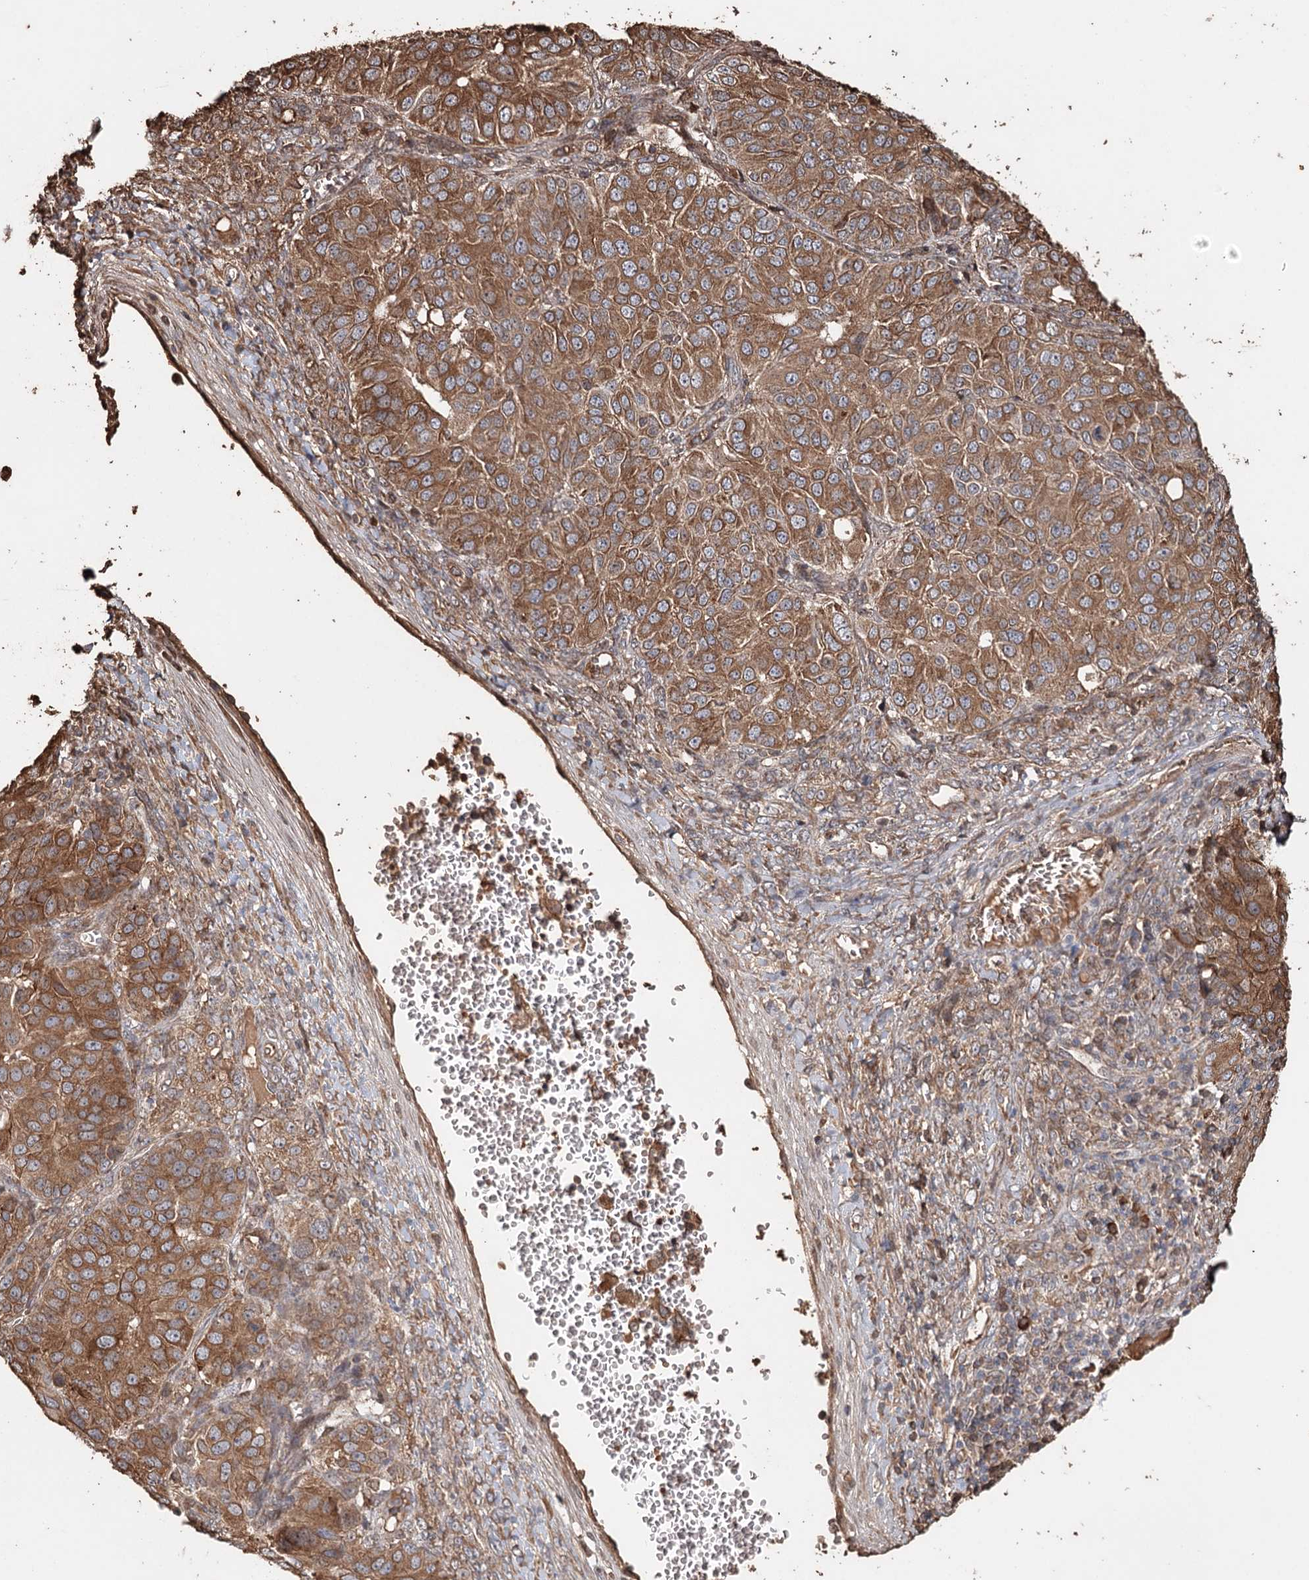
{"staining": {"intensity": "strong", "quantity": ">75%", "location": "cytoplasmic/membranous"}, "tissue": "ovarian cancer", "cell_type": "Tumor cells", "image_type": "cancer", "snomed": [{"axis": "morphology", "description": "Carcinoma, endometroid"}, {"axis": "topography", "description": "Ovary"}], "caption": "Tumor cells exhibit strong cytoplasmic/membranous staining in about >75% of cells in ovarian cancer (endometroid carcinoma). The protein of interest is stained brown, and the nuclei are stained in blue (DAB IHC with brightfield microscopy, high magnification).", "gene": "SYVN1", "patient": {"sex": "female", "age": 51}}